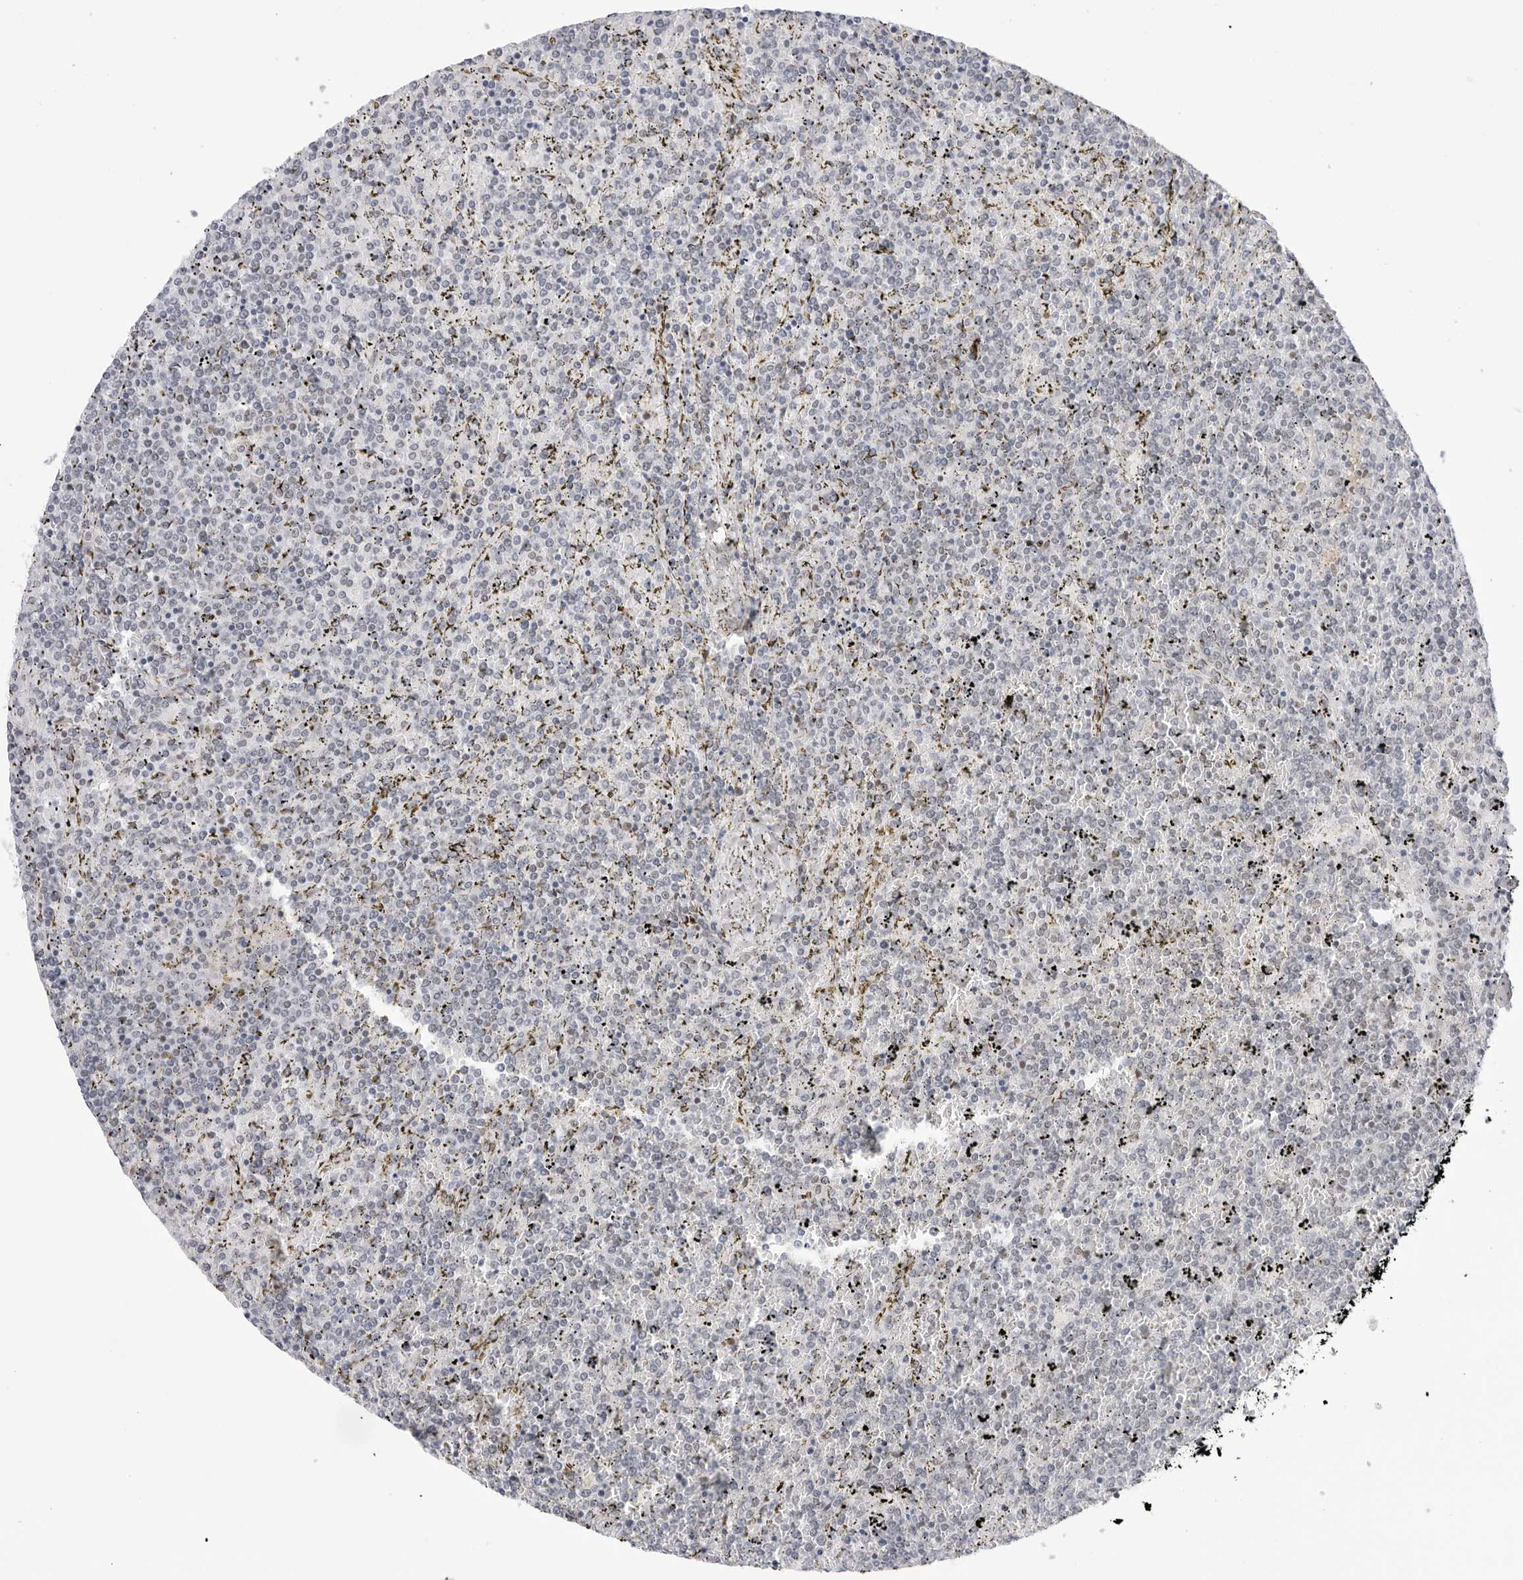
{"staining": {"intensity": "negative", "quantity": "none", "location": "none"}, "tissue": "lymphoma", "cell_type": "Tumor cells", "image_type": "cancer", "snomed": [{"axis": "morphology", "description": "Malignant lymphoma, non-Hodgkin's type, Low grade"}, {"axis": "topography", "description": "Spleen"}], "caption": "Immunohistochemical staining of human lymphoma displays no significant expression in tumor cells. The staining was performed using DAB to visualize the protein expression in brown, while the nuclei were stained in blue with hematoxylin (Magnification: 20x).", "gene": "C1orf162", "patient": {"sex": "female", "age": 19}}